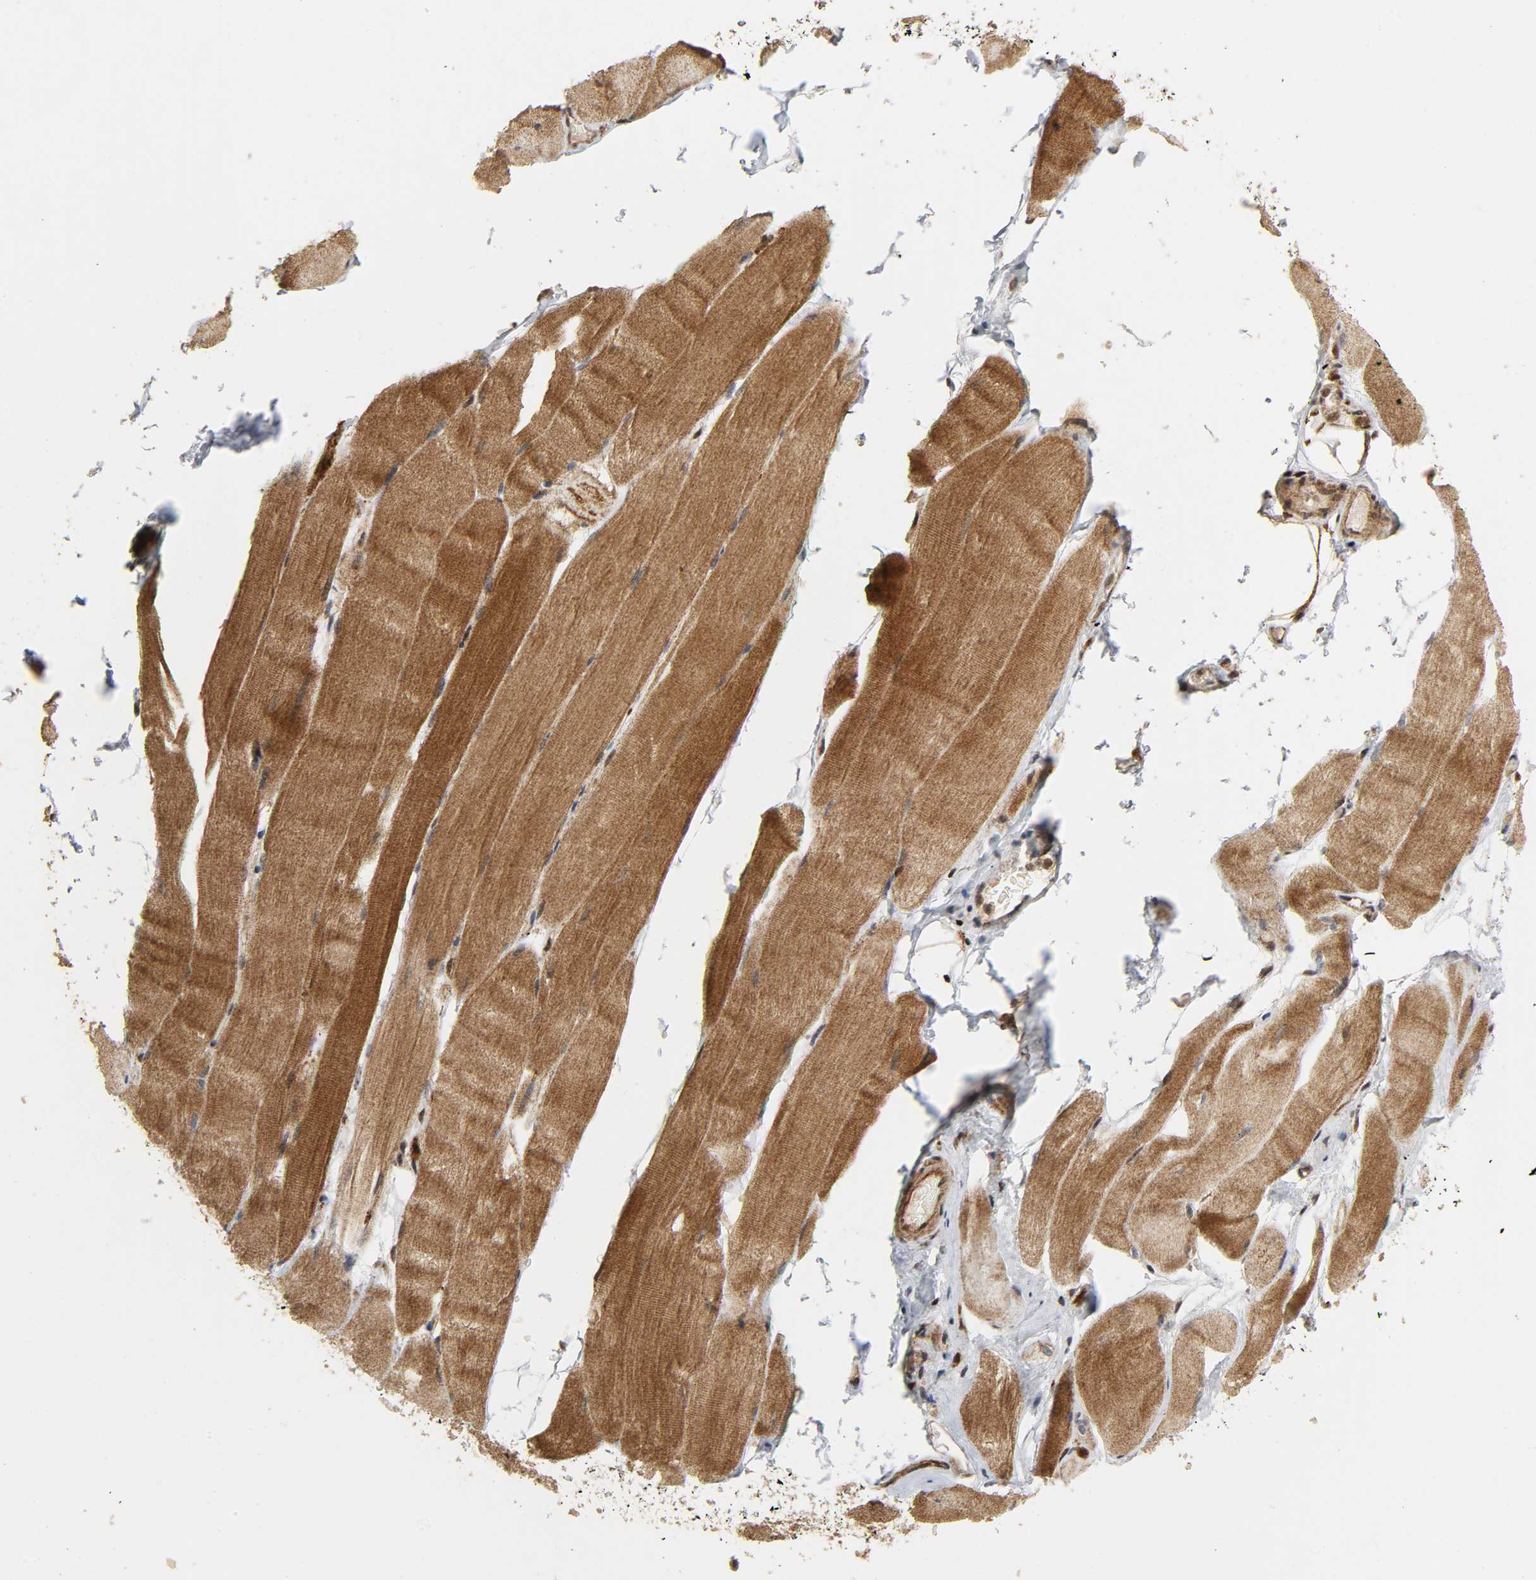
{"staining": {"intensity": "moderate", "quantity": ">75%", "location": "cytoplasmic/membranous"}, "tissue": "skeletal muscle", "cell_type": "Myocytes", "image_type": "normal", "snomed": [{"axis": "morphology", "description": "Normal tissue, NOS"}, {"axis": "topography", "description": "Skeletal muscle"}, {"axis": "topography", "description": "Parathyroid gland"}], "caption": "Approximately >75% of myocytes in normal human skeletal muscle show moderate cytoplasmic/membranous protein expression as visualized by brown immunohistochemical staining.", "gene": "CHUK", "patient": {"sex": "female", "age": 37}}